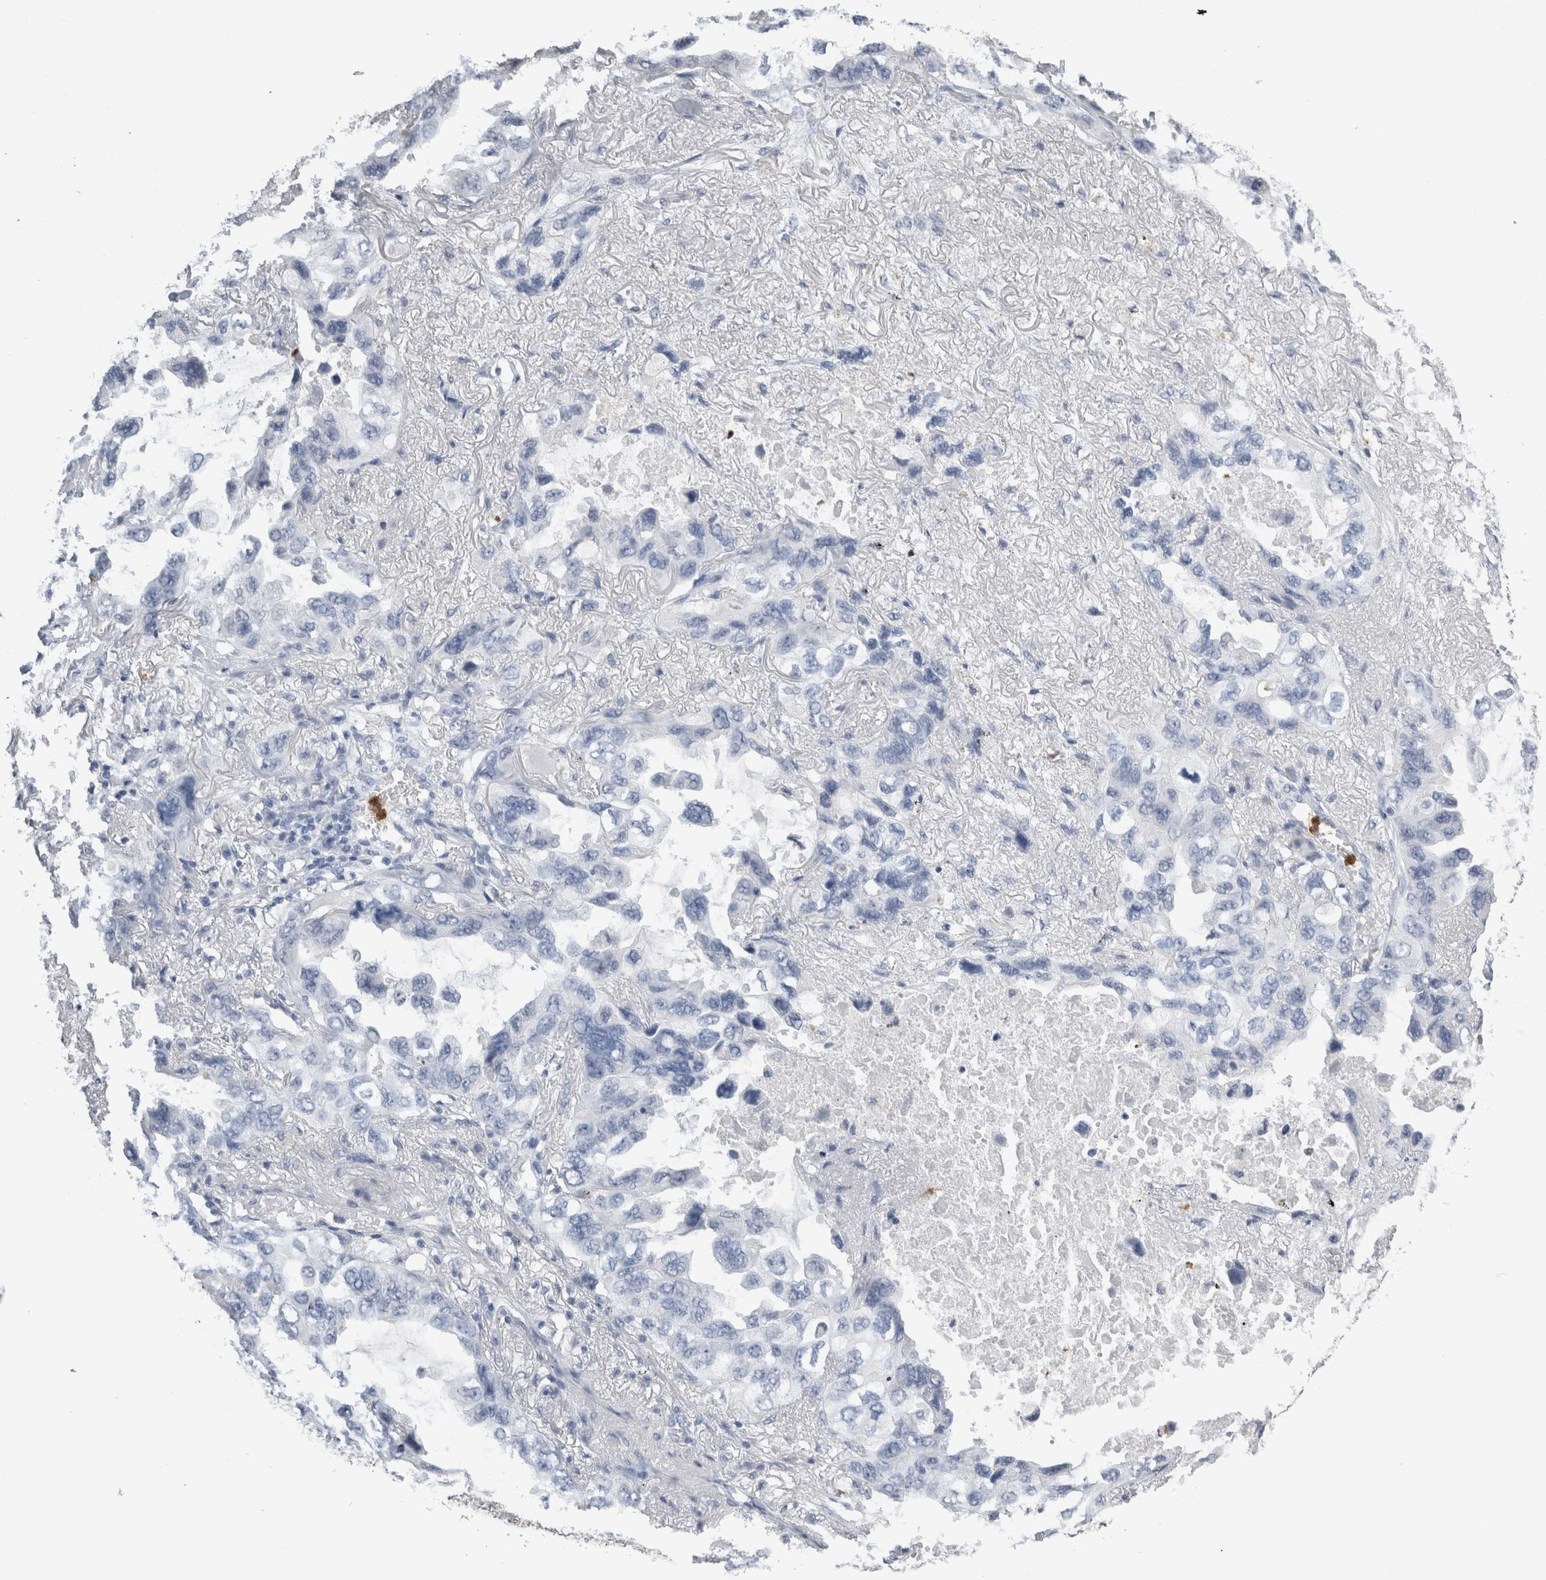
{"staining": {"intensity": "negative", "quantity": "none", "location": "none"}, "tissue": "lung cancer", "cell_type": "Tumor cells", "image_type": "cancer", "snomed": [{"axis": "morphology", "description": "Squamous cell carcinoma, NOS"}, {"axis": "topography", "description": "Lung"}], "caption": "A high-resolution image shows IHC staining of lung cancer (squamous cell carcinoma), which demonstrates no significant staining in tumor cells.", "gene": "S100A12", "patient": {"sex": "female", "age": 73}}